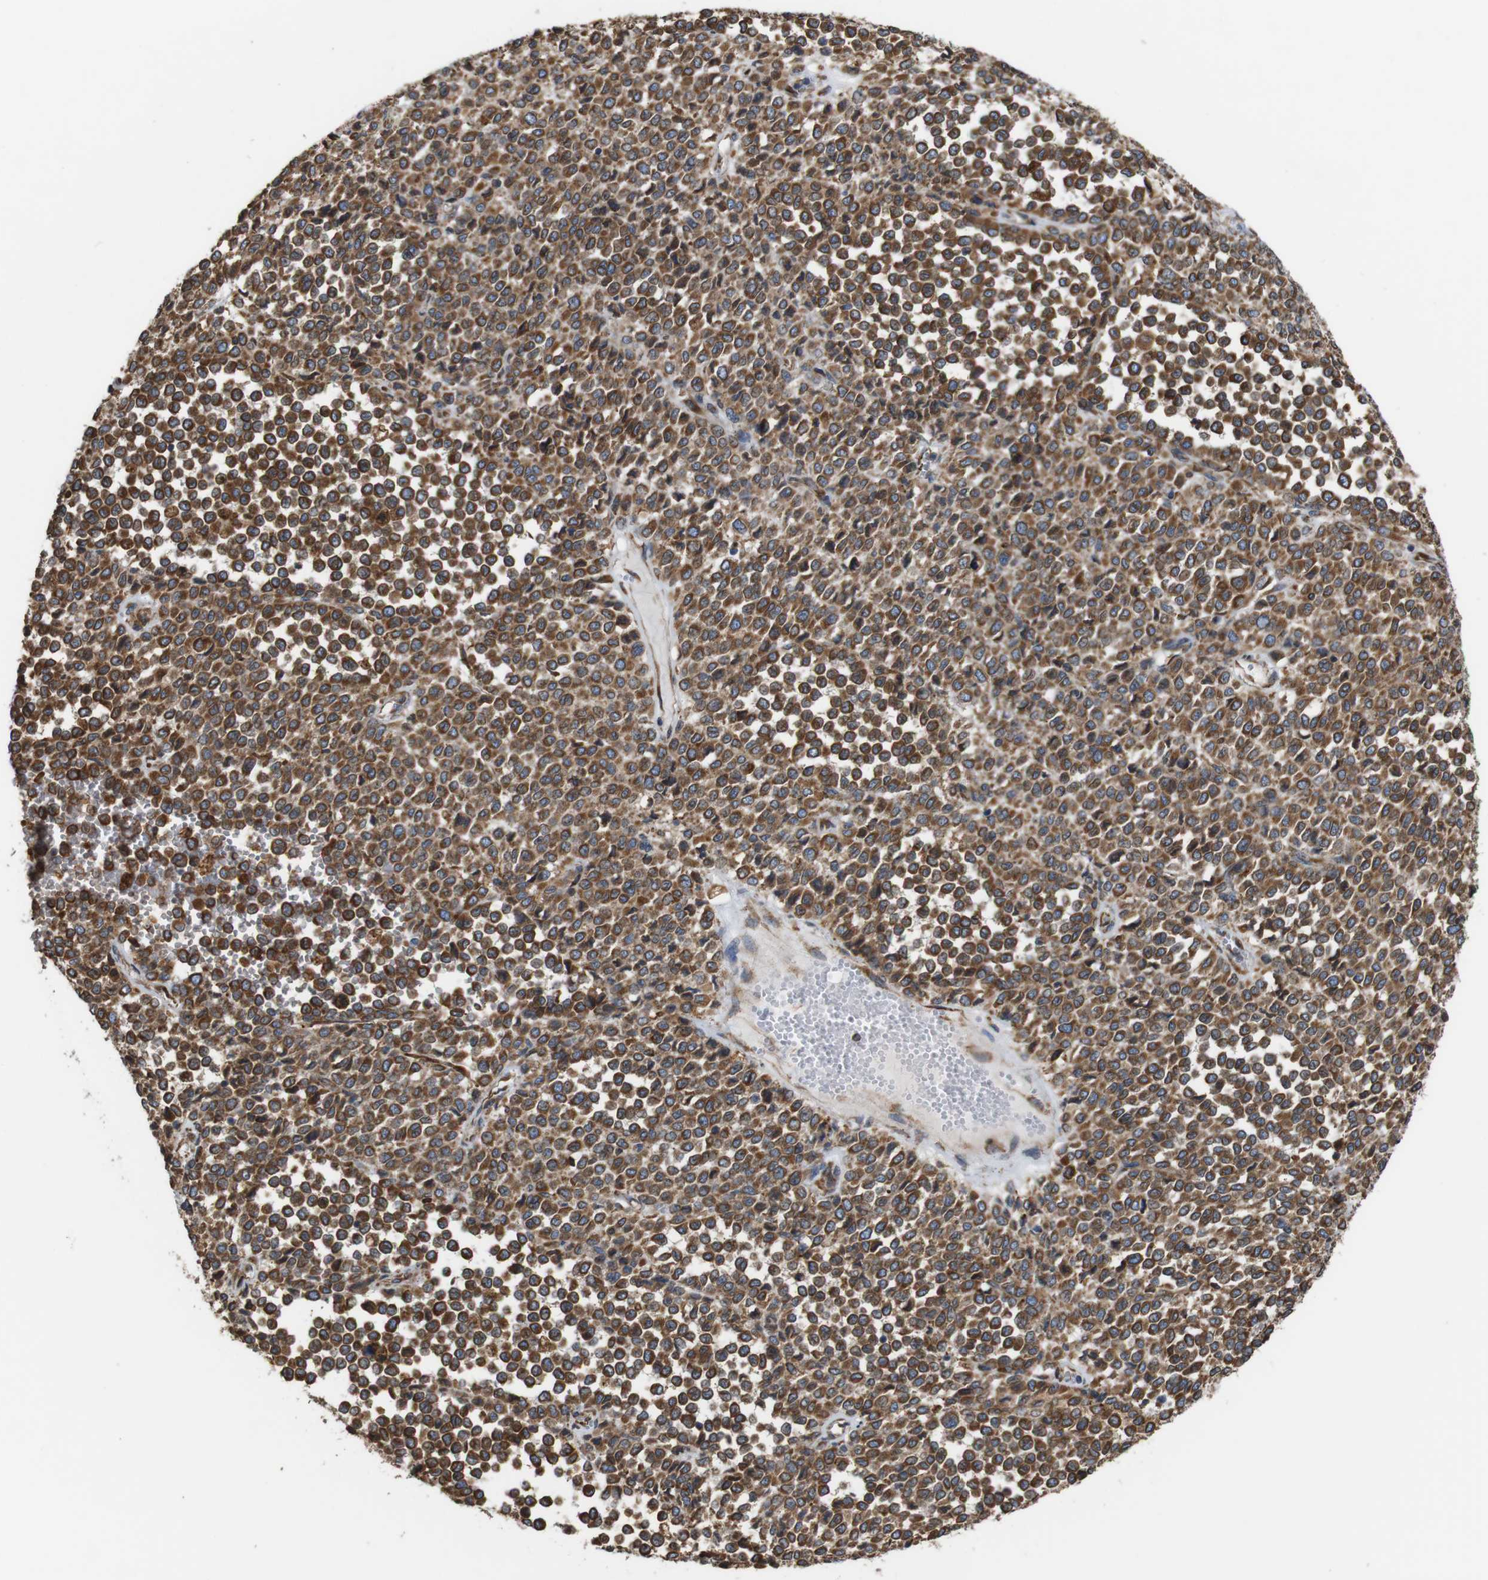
{"staining": {"intensity": "moderate", "quantity": ">75%", "location": "cytoplasmic/membranous"}, "tissue": "melanoma", "cell_type": "Tumor cells", "image_type": "cancer", "snomed": [{"axis": "morphology", "description": "Malignant melanoma, Metastatic site"}, {"axis": "topography", "description": "Pancreas"}], "caption": "A high-resolution micrograph shows immunohistochemistry staining of melanoma, which displays moderate cytoplasmic/membranous expression in about >75% of tumor cells.", "gene": "UGGT1", "patient": {"sex": "female", "age": 30}}